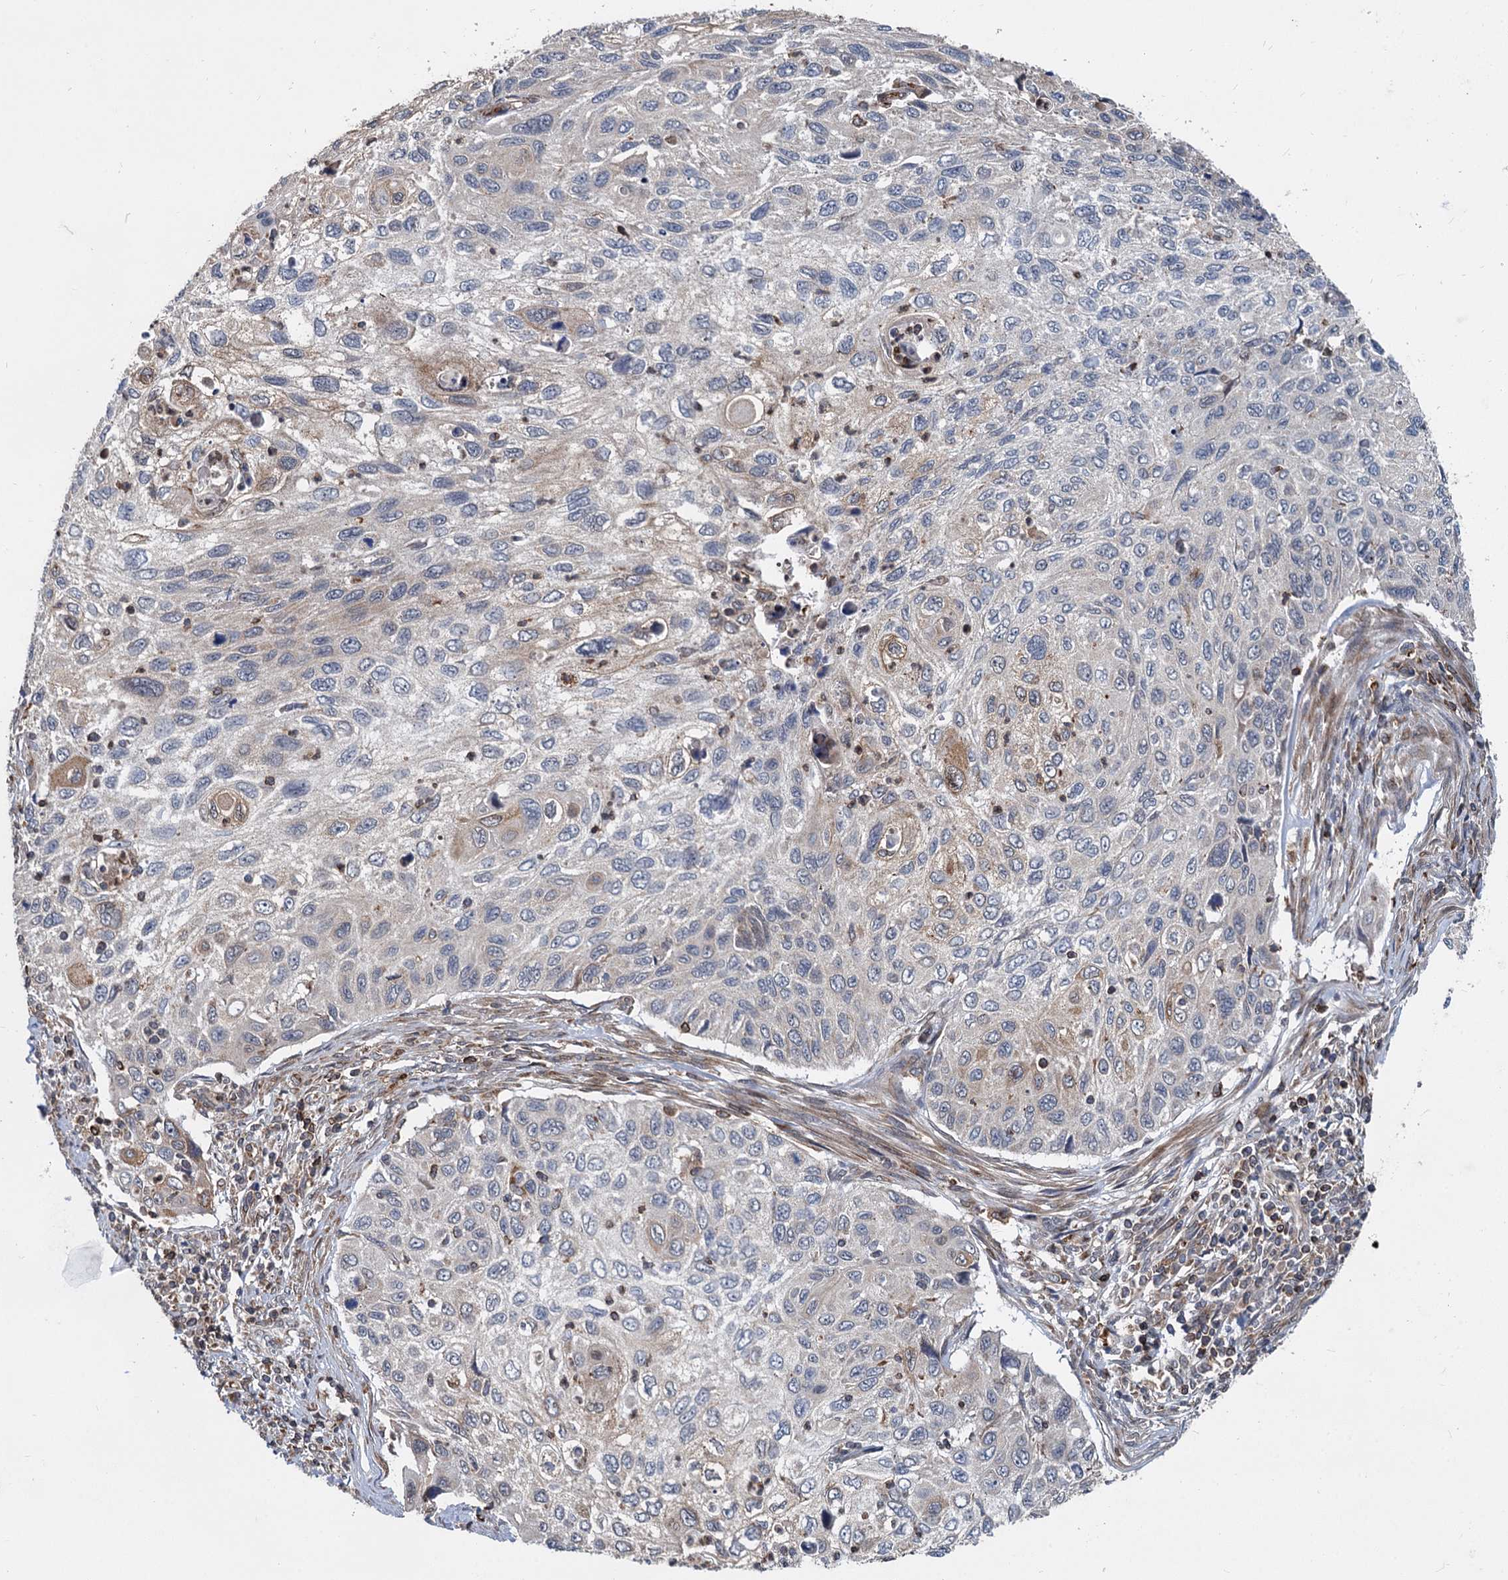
{"staining": {"intensity": "weak", "quantity": "<25%", "location": "cytoplasmic/membranous"}, "tissue": "cervical cancer", "cell_type": "Tumor cells", "image_type": "cancer", "snomed": [{"axis": "morphology", "description": "Squamous cell carcinoma, NOS"}, {"axis": "topography", "description": "Cervix"}], "caption": "This is an IHC image of cervical squamous cell carcinoma. There is no staining in tumor cells.", "gene": "STIM1", "patient": {"sex": "female", "age": 70}}